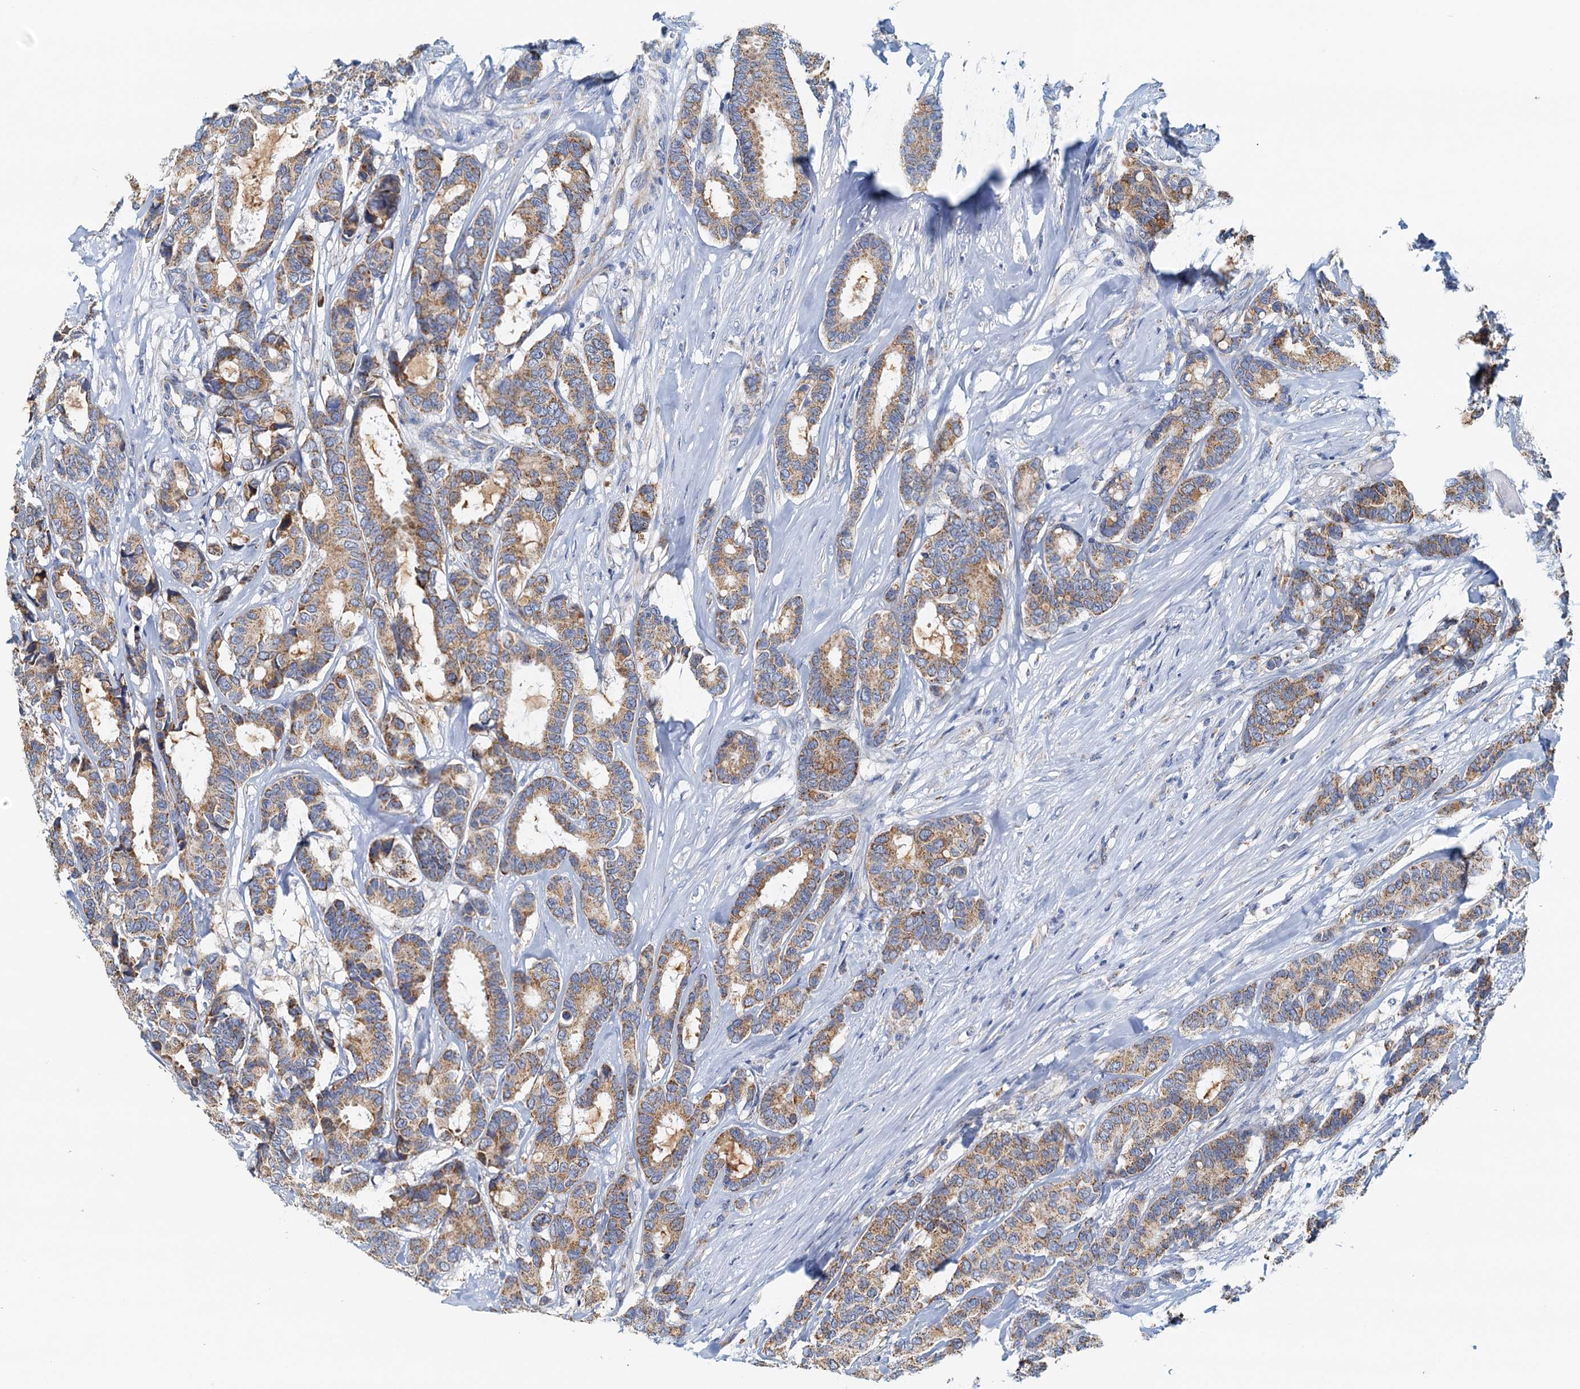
{"staining": {"intensity": "moderate", "quantity": ">75%", "location": "cytoplasmic/membranous"}, "tissue": "breast cancer", "cell_type": "Tumor cells", "image_type": "cancer", "snomed": [{"axis": "morphology", "description": "Duct carcinoma"}, {"axis": "topography", "description": "Breast"}], "caption": "Breast cancer (invasive ductal carcinoma) stained with DAB immunohistochemistry displays medium levels of moderate cytoplasmic/membranous expression in about >75% of tumor cells.", "gene": "POC1A", "patient": {"sex": "female", "age": 87}}